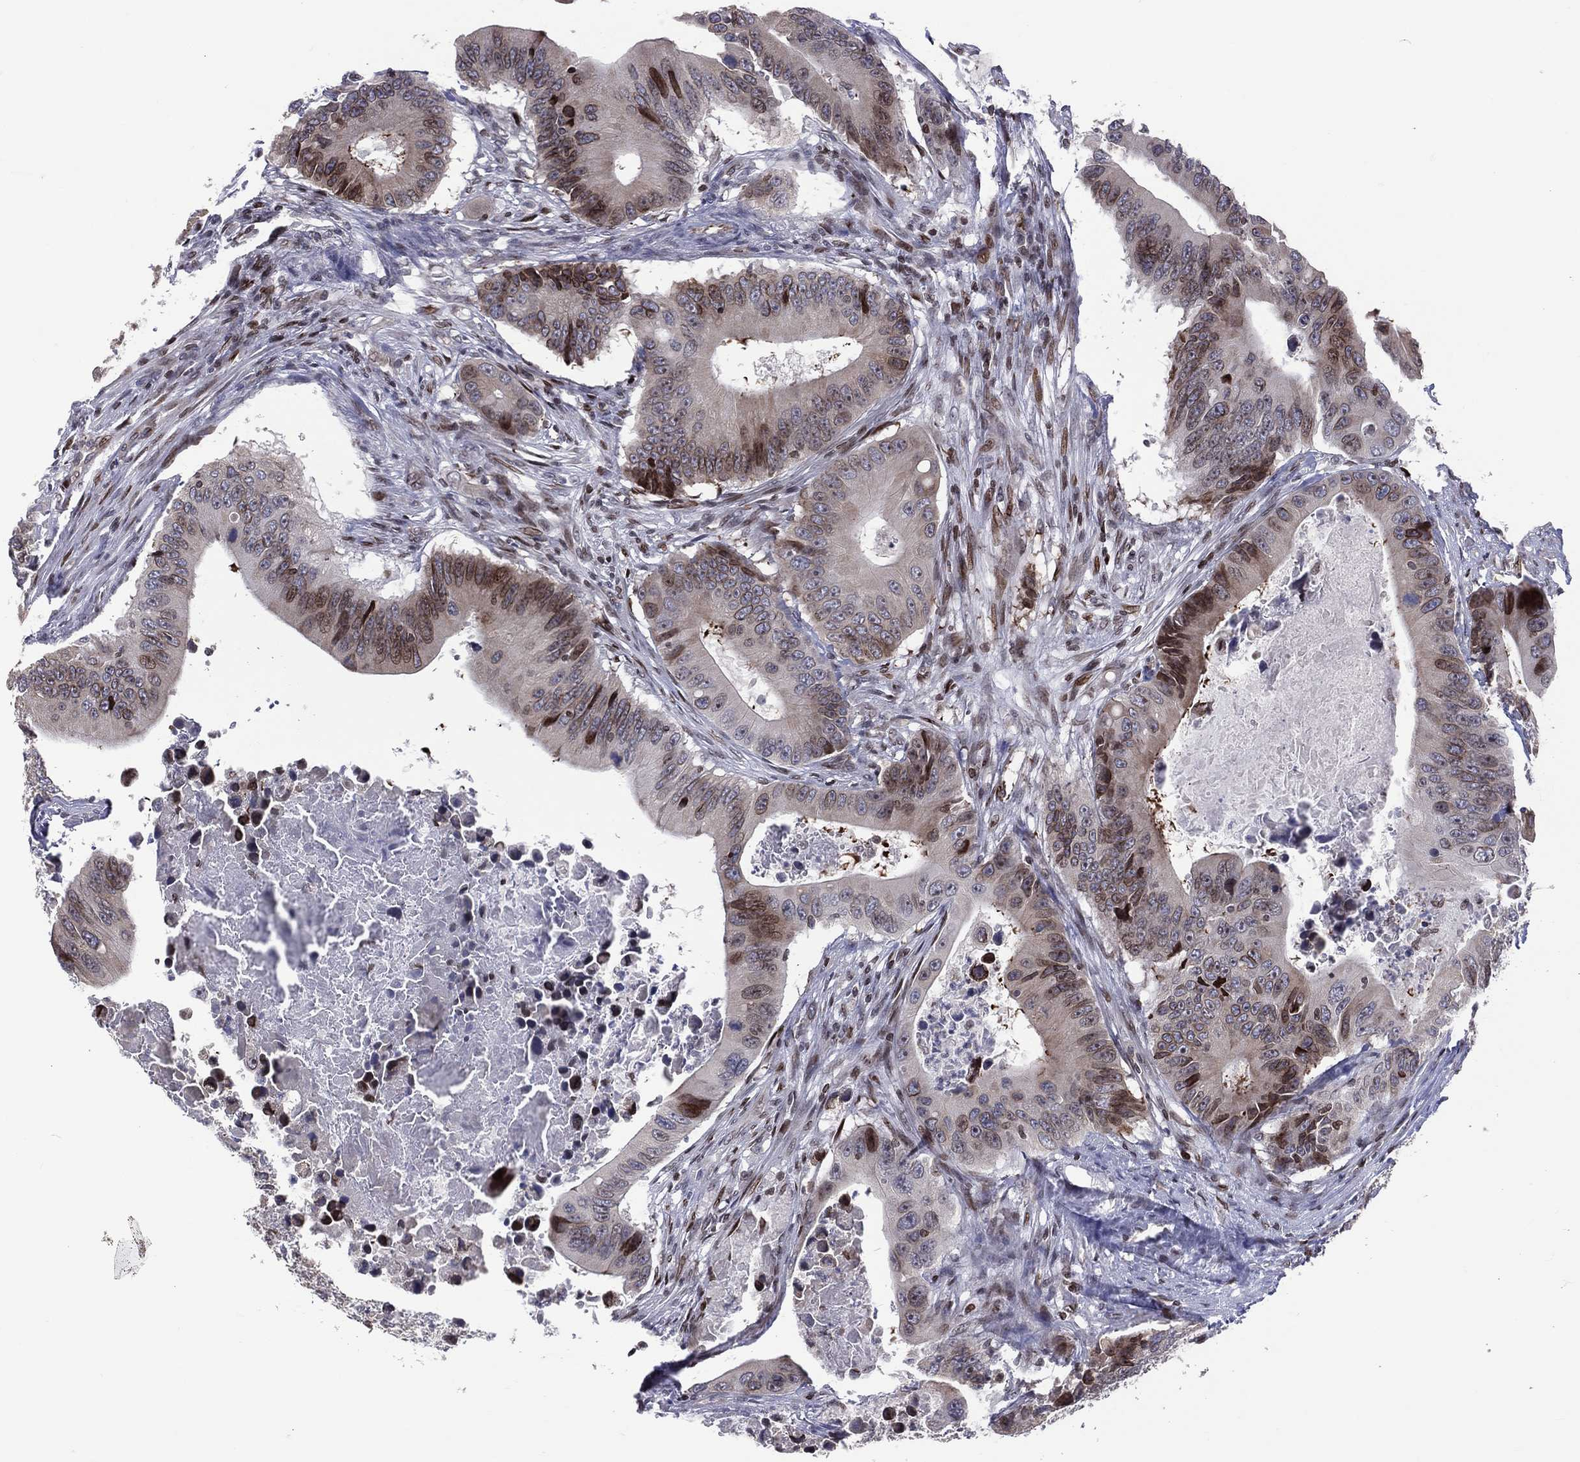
{"staining": {"intensity": "moderate", "quantity": "25%-75%", "location": "nuclear"}, "tissue": "colorectal cancer", "cell_type": "Tumor cells", "image_type": "cancer", "snomed": [{"axis": "morphology", "description": "Adenocarcinoma, NOS"}, {"axis": "topography", "description": "Colon"}], "caption": "Tumor cells demonstrate moderate nuclear positivity in approximately 25%-75% of cells in adenocarcinoma (colorectal).", "gene": "DBF4B", "patient": {"sex": "female", "age": 90}}